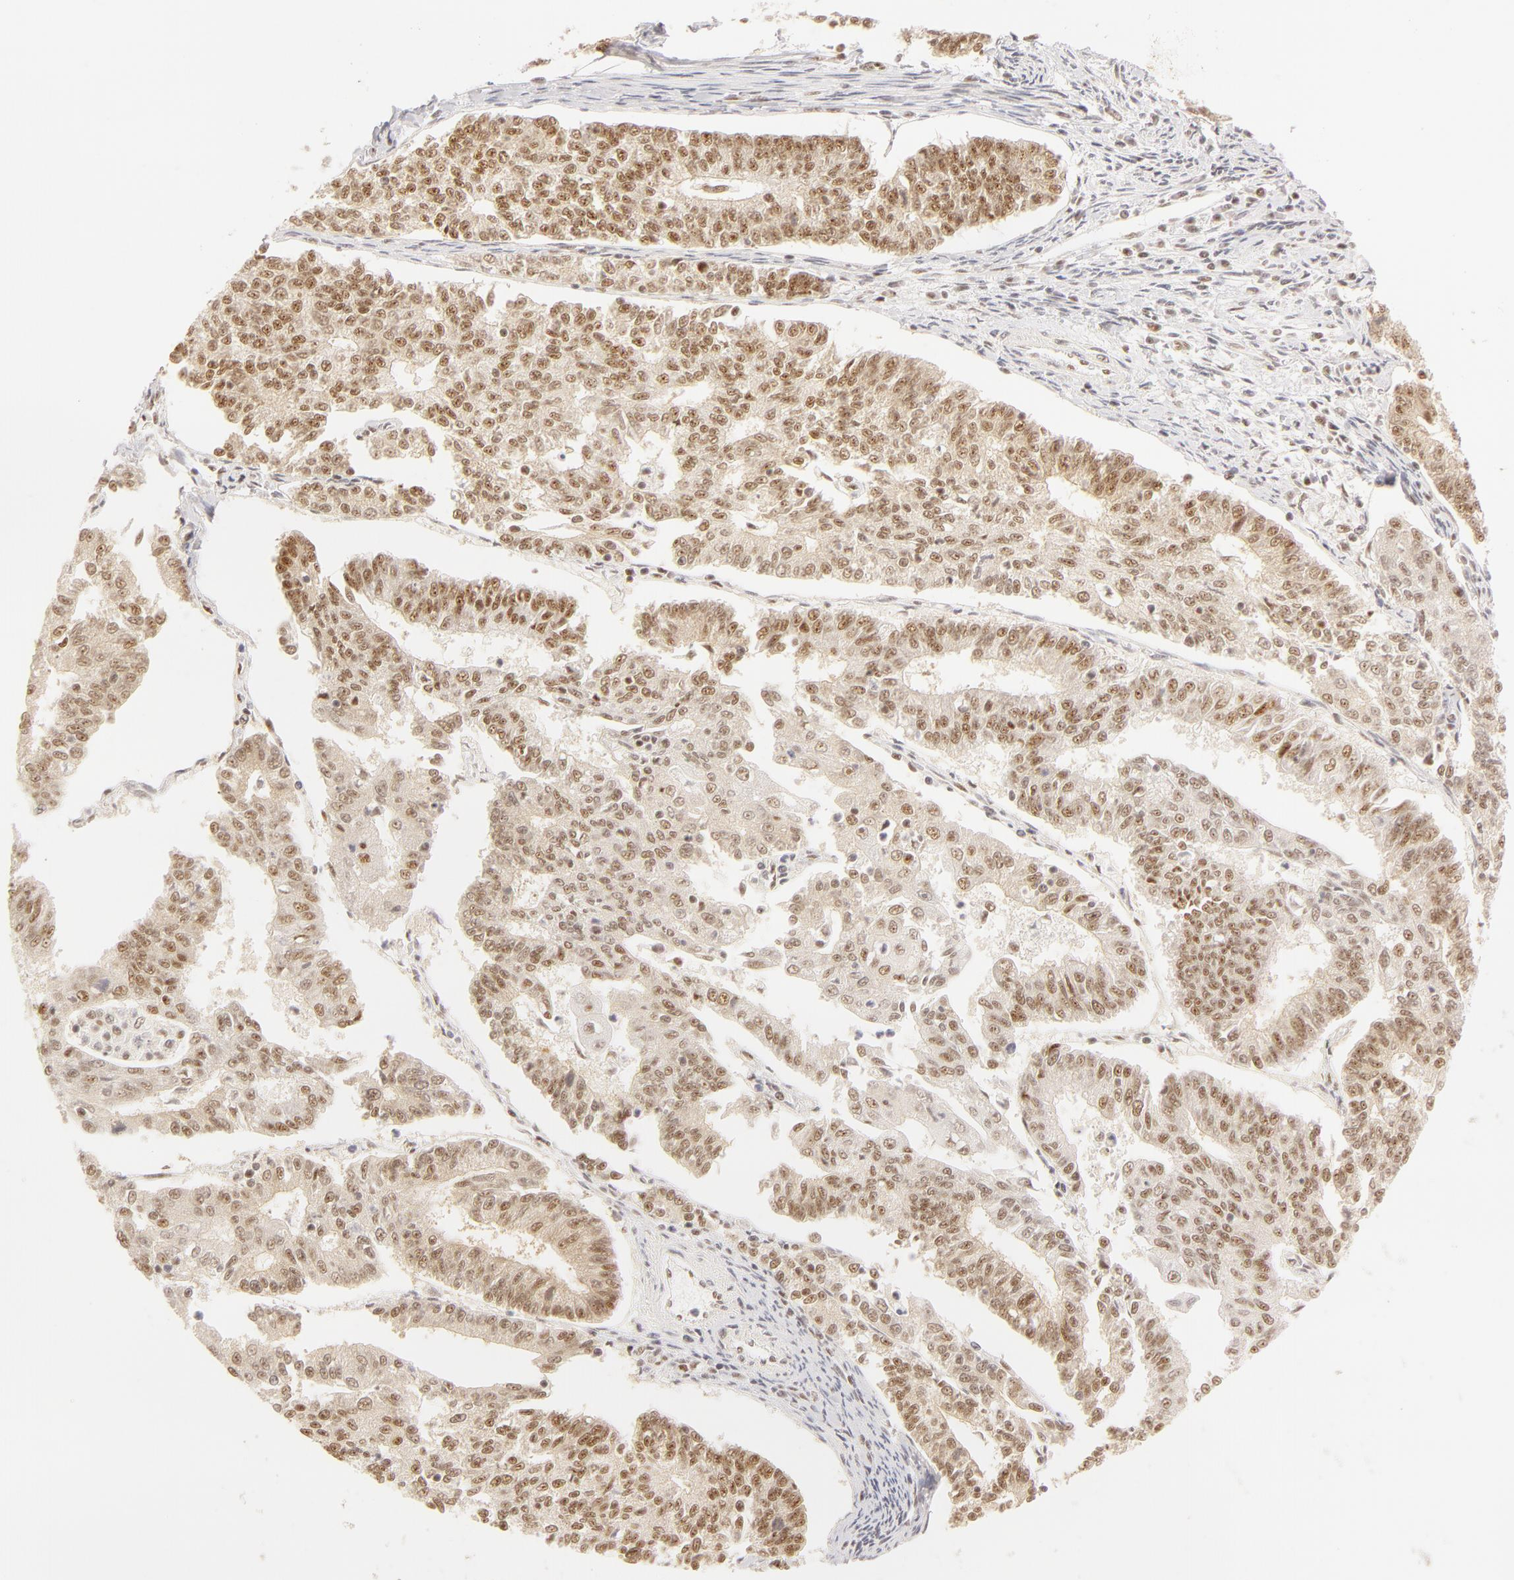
{"staining": {"intensity": "moderate", "quantity": ">75%", "location": "nuclear"}, "tissue": "endometrial cancer", "cell_type": "Tumor cells", "image_type": "cancer", "snomed": [{"axis": "morphology", "description": "Adenocarcinoma, NOS"}, {"axis": "topography", "description": "Endometrium"}], "caption": "Immunohistochemical staining of human endometrial cancer (adenocarcinoma) exhibits medium levels of moderate nuclear protein positivity in approximately >75% of tumor cells. (DAB (3,3'-diaminobenzidine) IHC with brightfield microscopy, high magnification).", "gene": "RBM39", "patient": {"sex": "female", "age": 56}}